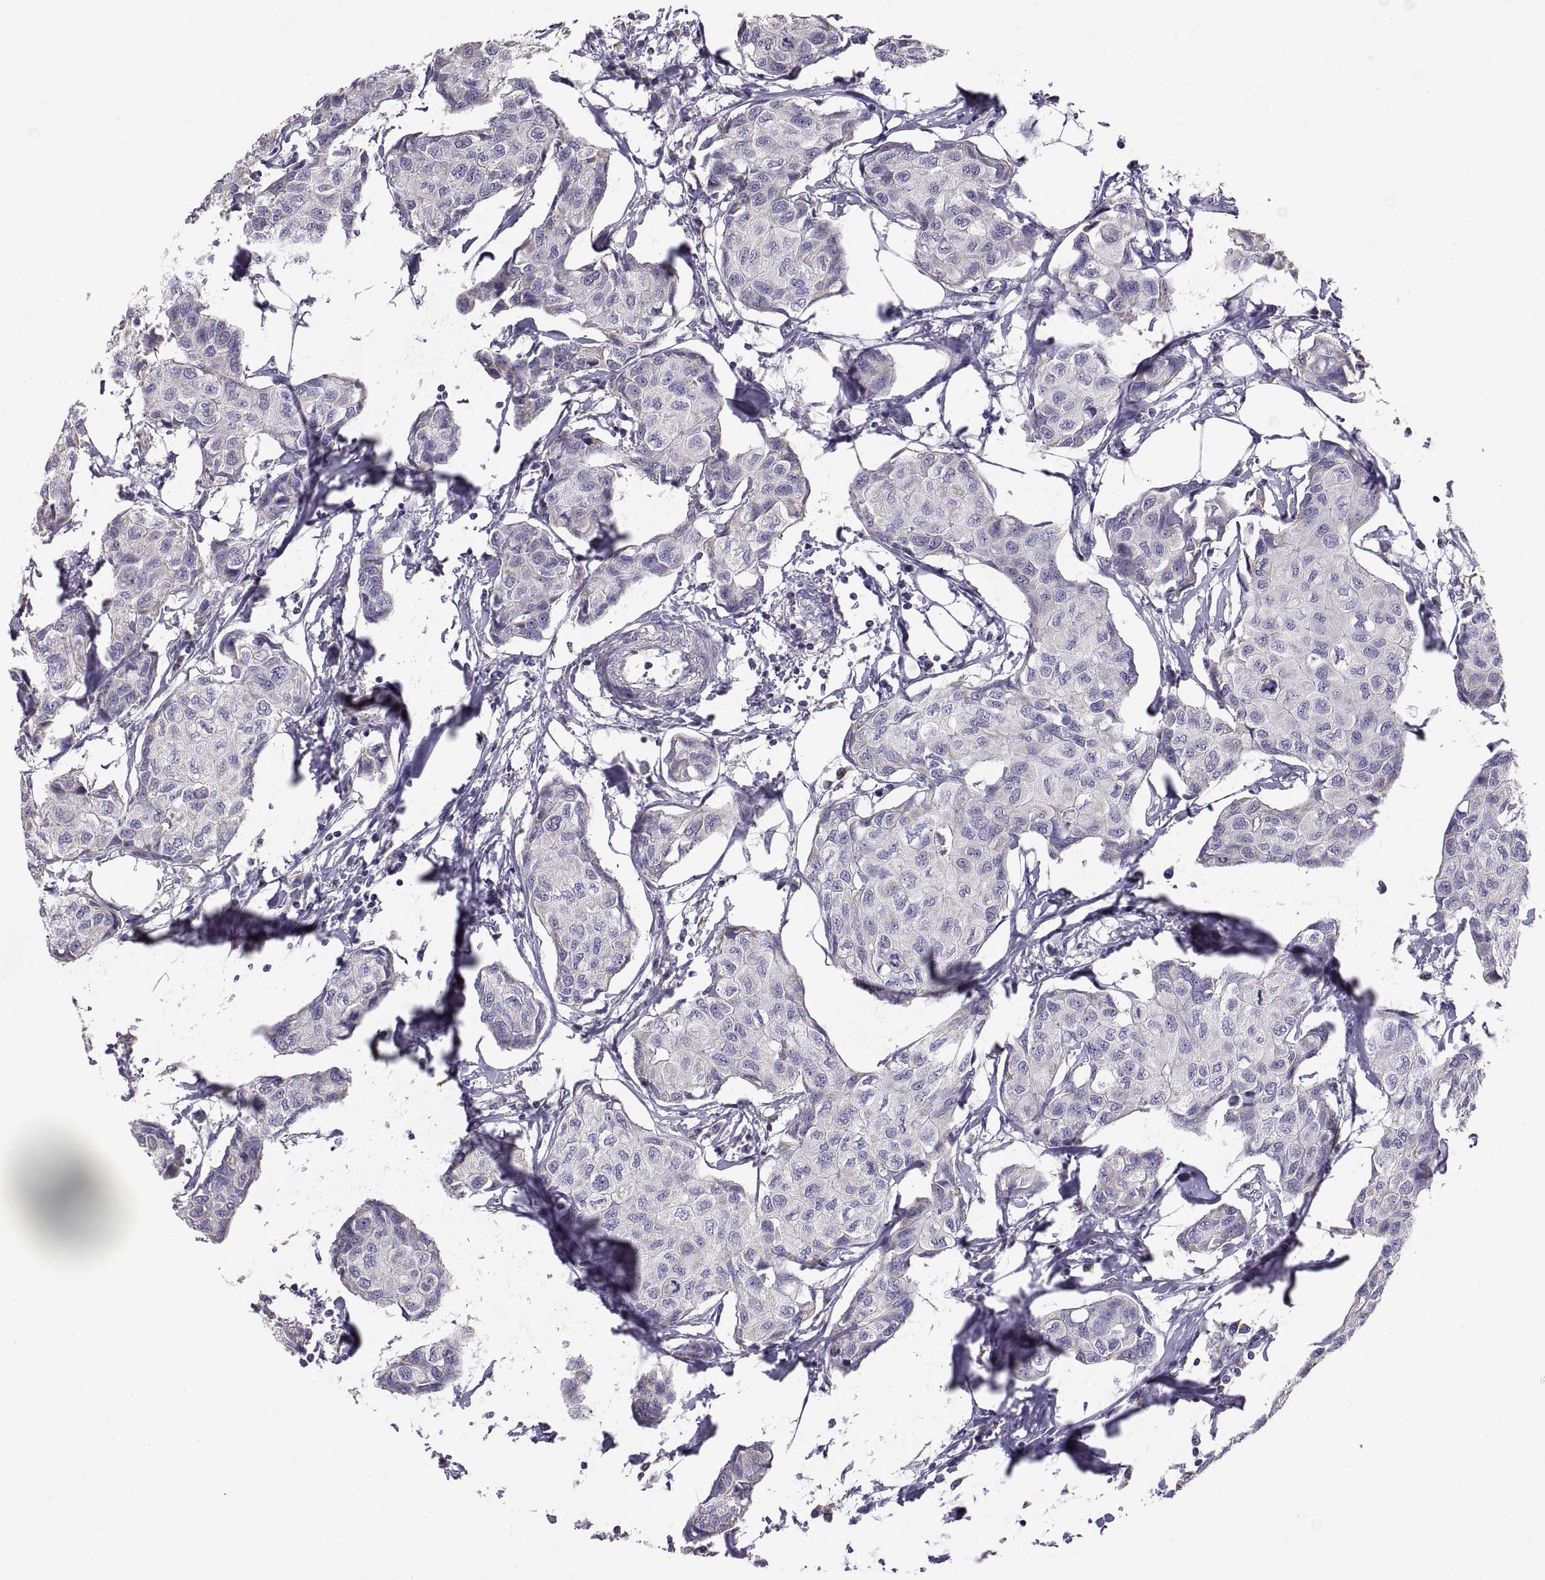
{"staining": {"intensity": "negative", "quantity": "none", "location": "none"}, "tissue": "breast cancer", "cell_type": "Tumor cells", "image_type": "cancer", "snomed": [{"axis": "morphology", "description": "Duct carcinoma"}, {"axis": "topography", "description": "Breast"}], "caption": "Protein analysis of breast infiltrating ductal carcinoma reveals no significant expression in tumor cells.", "gene": "TNNC1", "patient": {"sex": "female", "age": 80}}